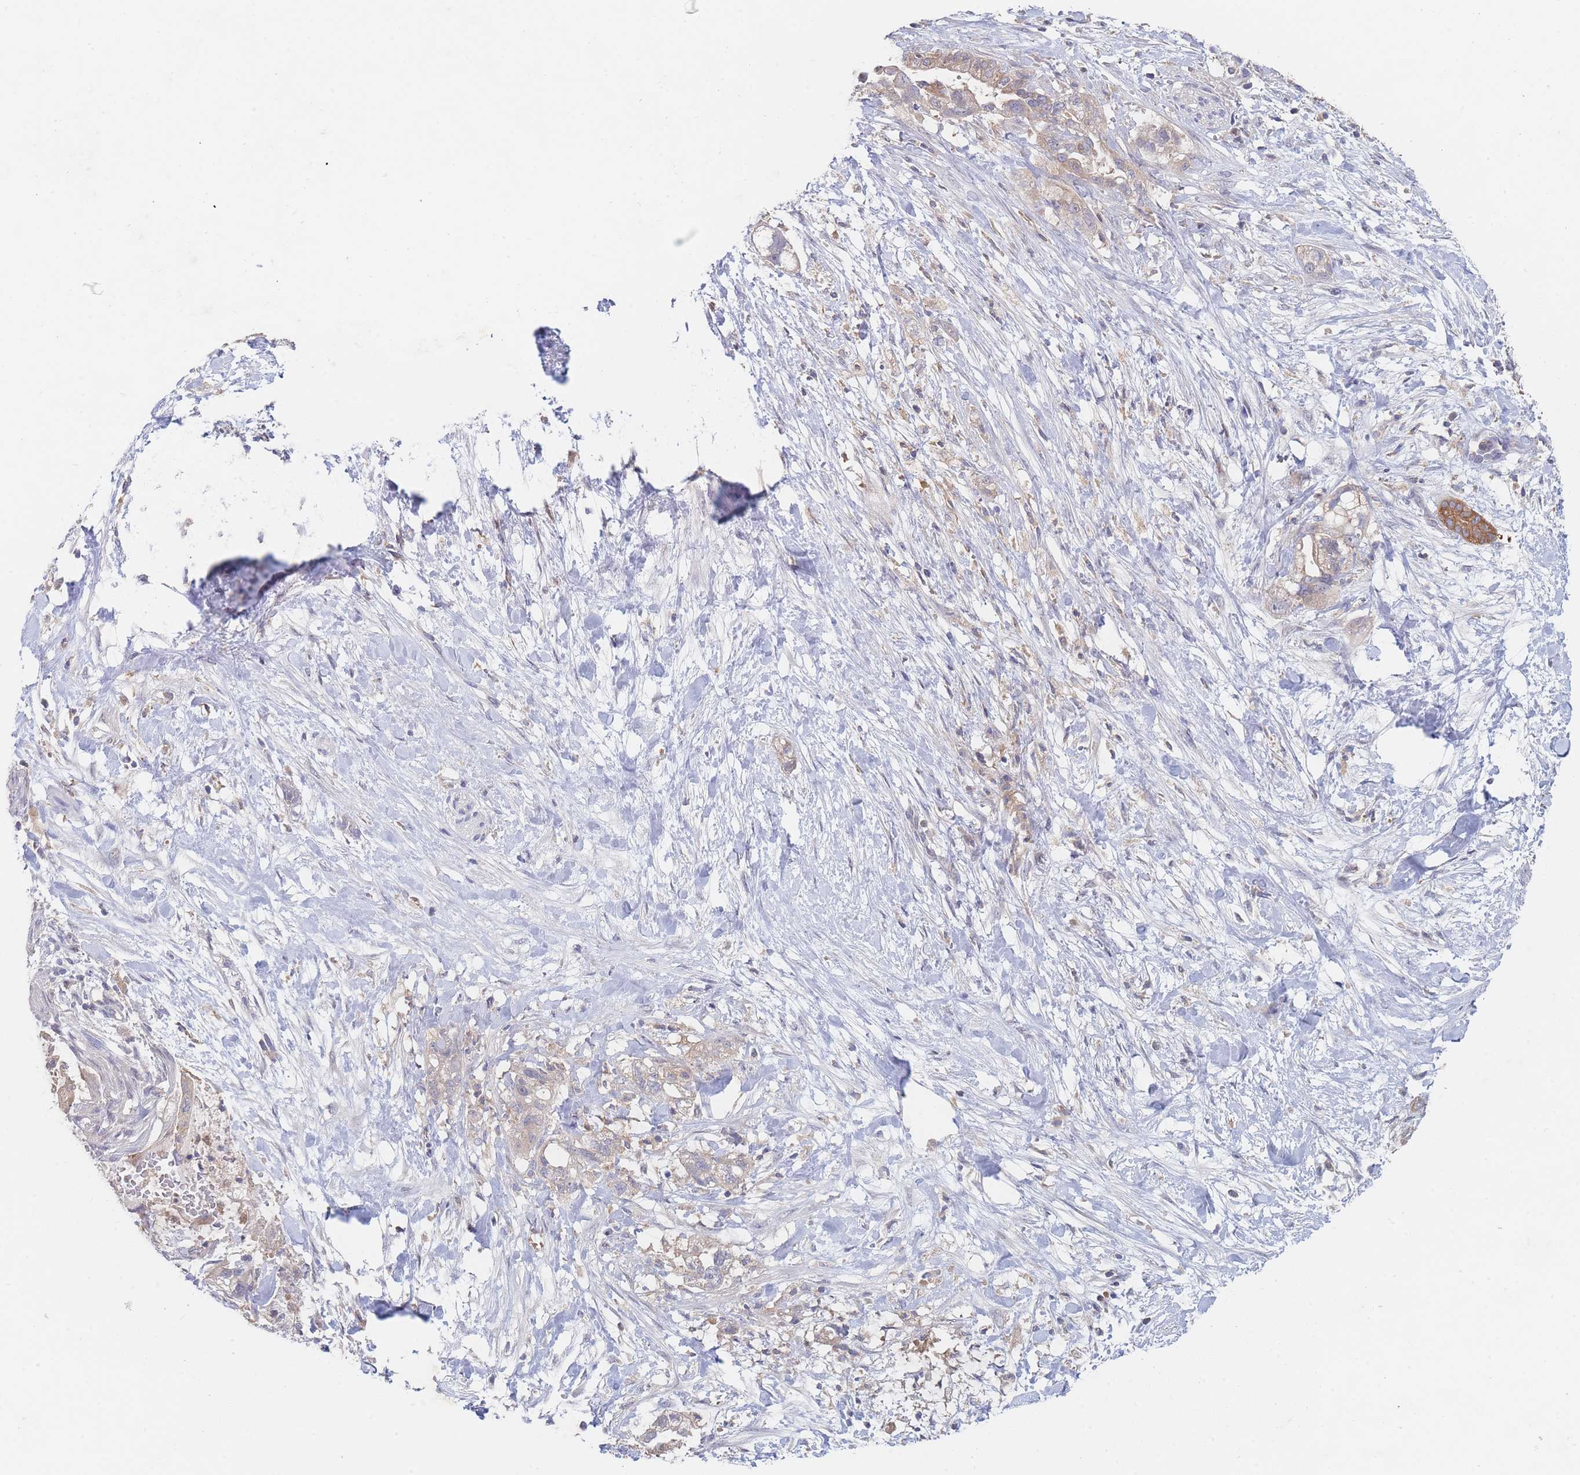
{"staining": {"intensity": "negative", "quantity": "none", "location": "none"}, "tissue": "pancreatic cancer", "cell_type": "Tumor cells", "image_type": "cancer", "snomed": [{"axis": "morphology", "description": "Adenocarcinoma, NOS"}, {"axis": "topography", "description": "Pancreas"}], "caption": "Tumor cells are negative for protein expression in human pancreatic cancer (adenocarcinoma).", "gene": "PPP6C", "patient": {"sex": "male", "age": 44}}